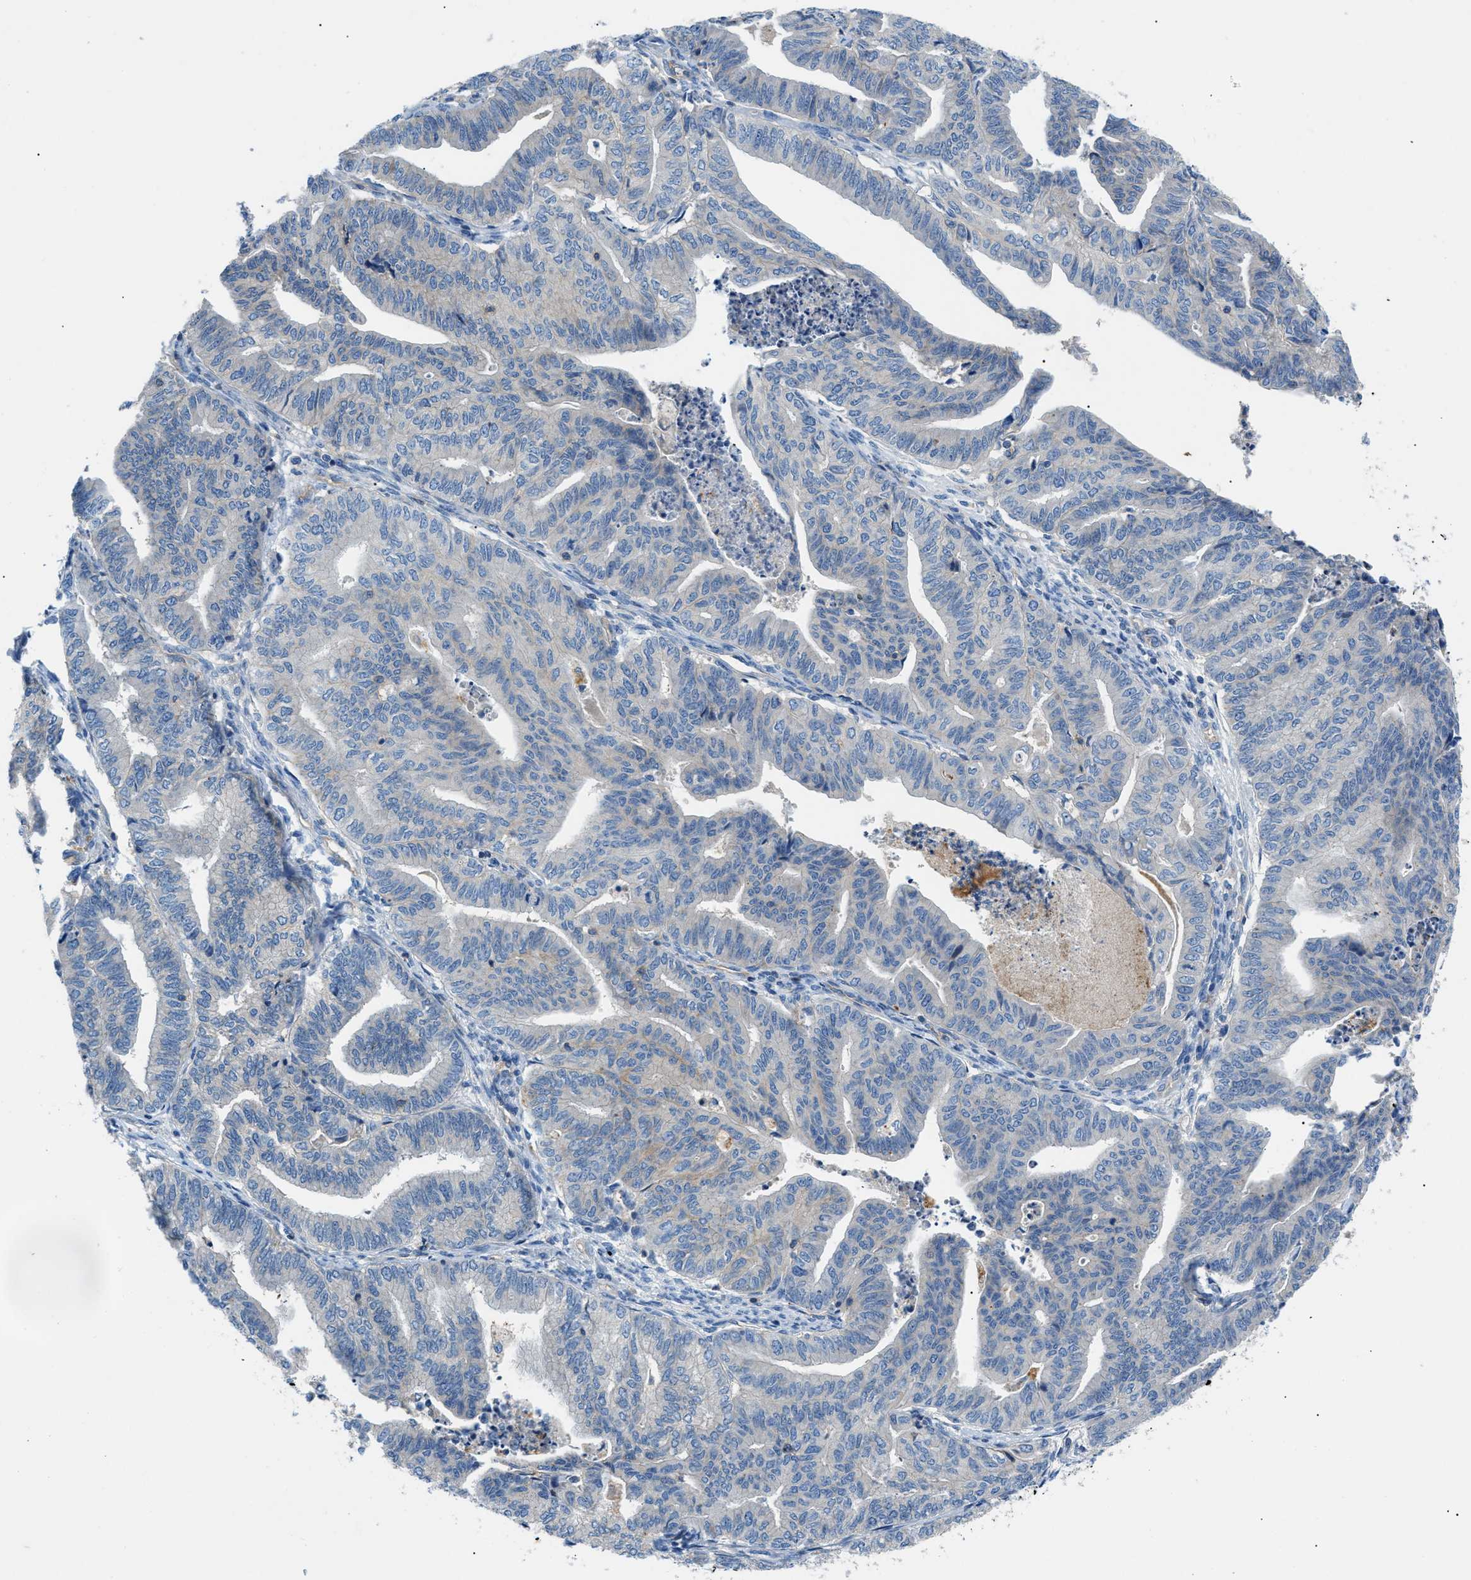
{"staining": {"intensity": "negative", "quantity": "none", "location": "none"}, "tissue": "endometrial cancer", "cell_type": "Tumor cells", "image_type": "cancer", "snomed": [{"axis": "morphology", "description": "Adenocarcinoma, NOS"}, {"axis": "topography", "description": "Endometrium"}], "caption": "This is an IHC photomicrograph of endometrial cancer. There is no staining in tumor cells.", "gene": "ORAI1", "patient": {"sex": "female", "age": 79}}